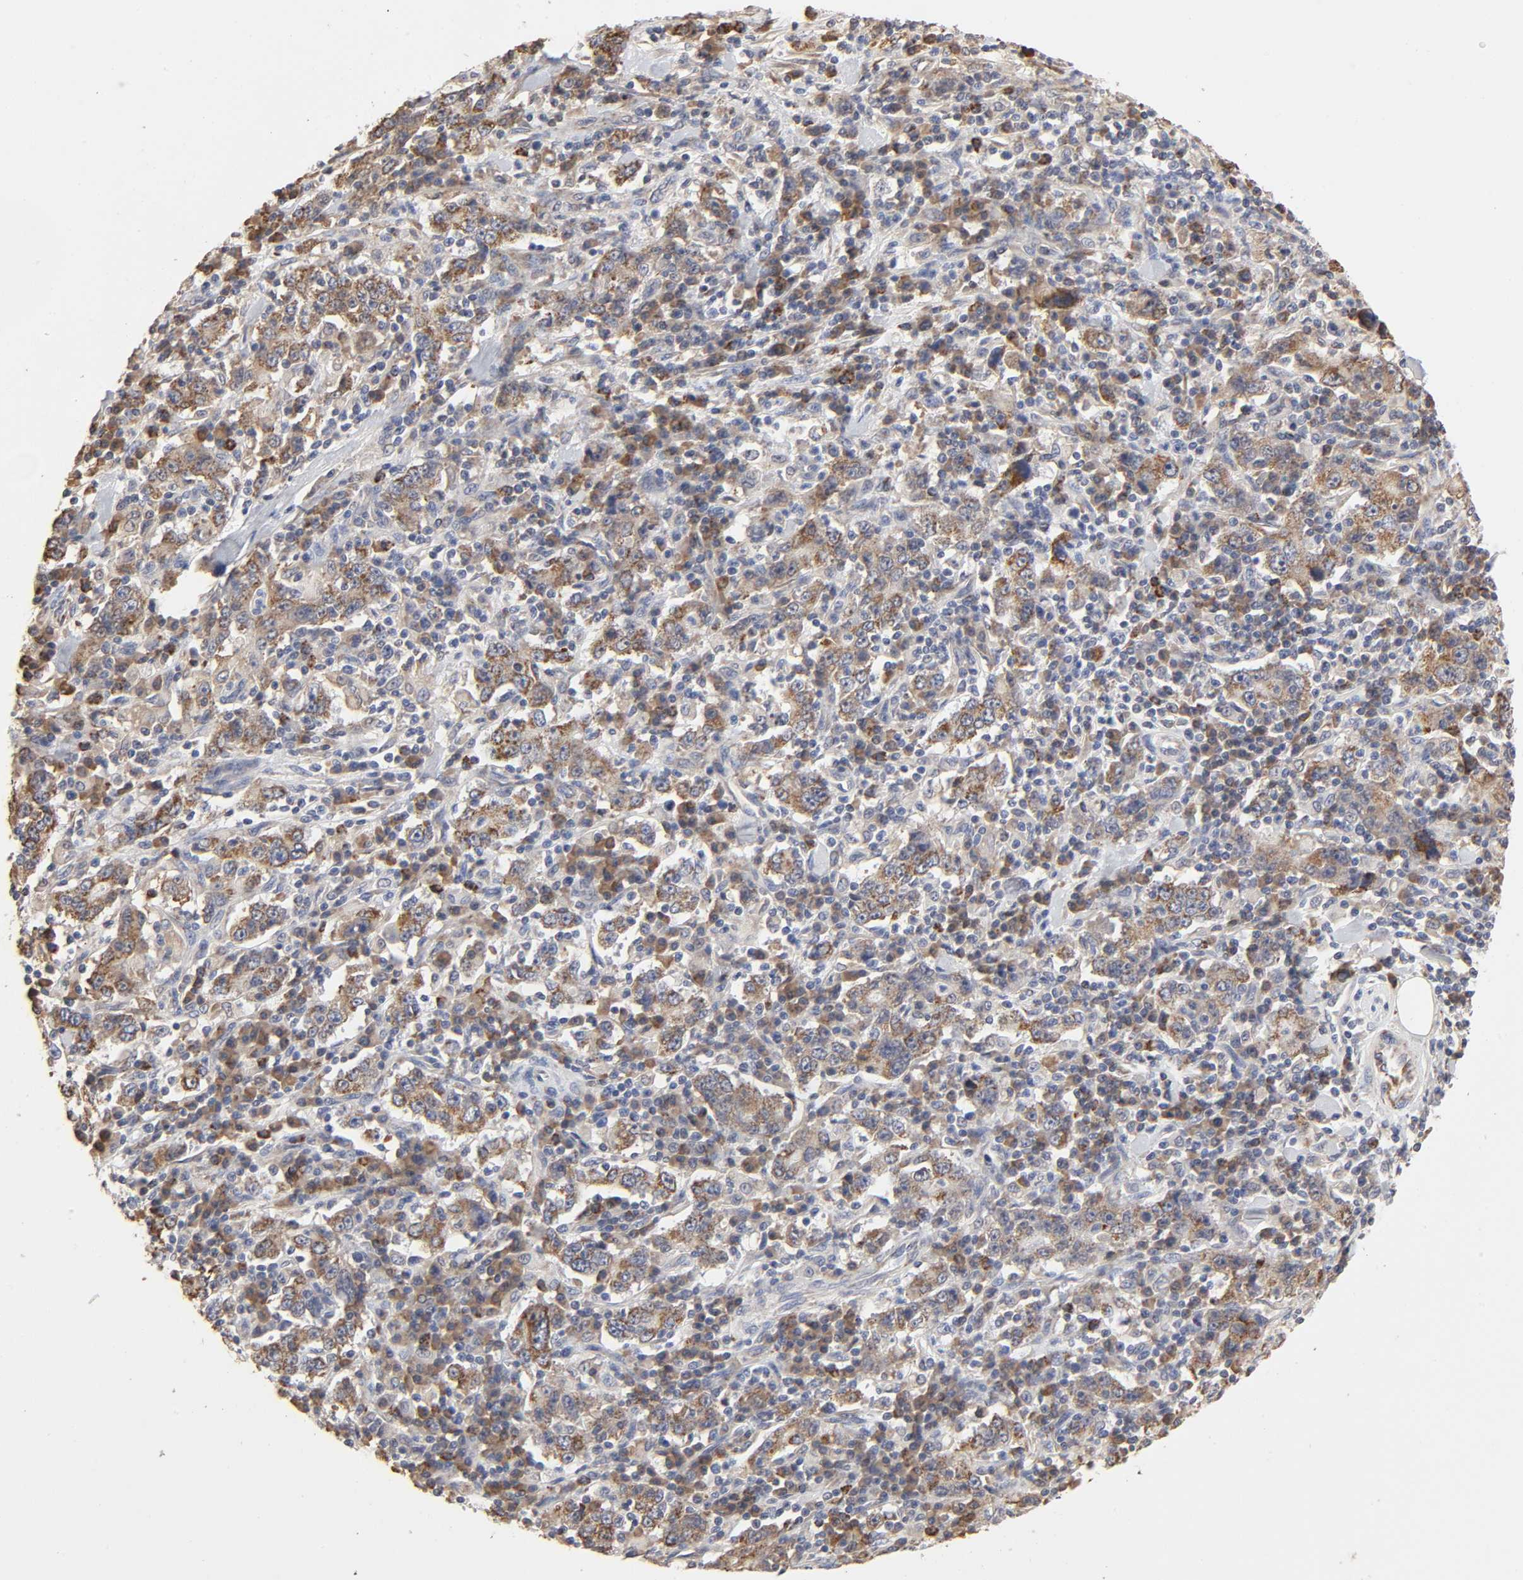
{"staining": {"intensity": "moderate", "quantity": ">75%", "location": "cytoplasmic/membranous"}, "tissue": "stomach cancer", "cell_type": "Tumor cells", "image_type": "cancer", "snomed": [{"axis": "morphology", "description": "Normal tissue, NOS"}, {"axis": "morphology", "description": "Adenocarcinoma, NOS"}, {"axis": "topography", "description": "Stomach, upper"}, {"axis": "topography", "description": "Stomach"}], "caption": "Tumor cells show moderate cytoplasmic/membranous positivity in approximately >75% of cells in stomach cancer (adenocarcinoma). (IHC, brightfield microscopy, high magnification).", "gene": "CYCS", "patient": {"sex": "male", "age": 59}}